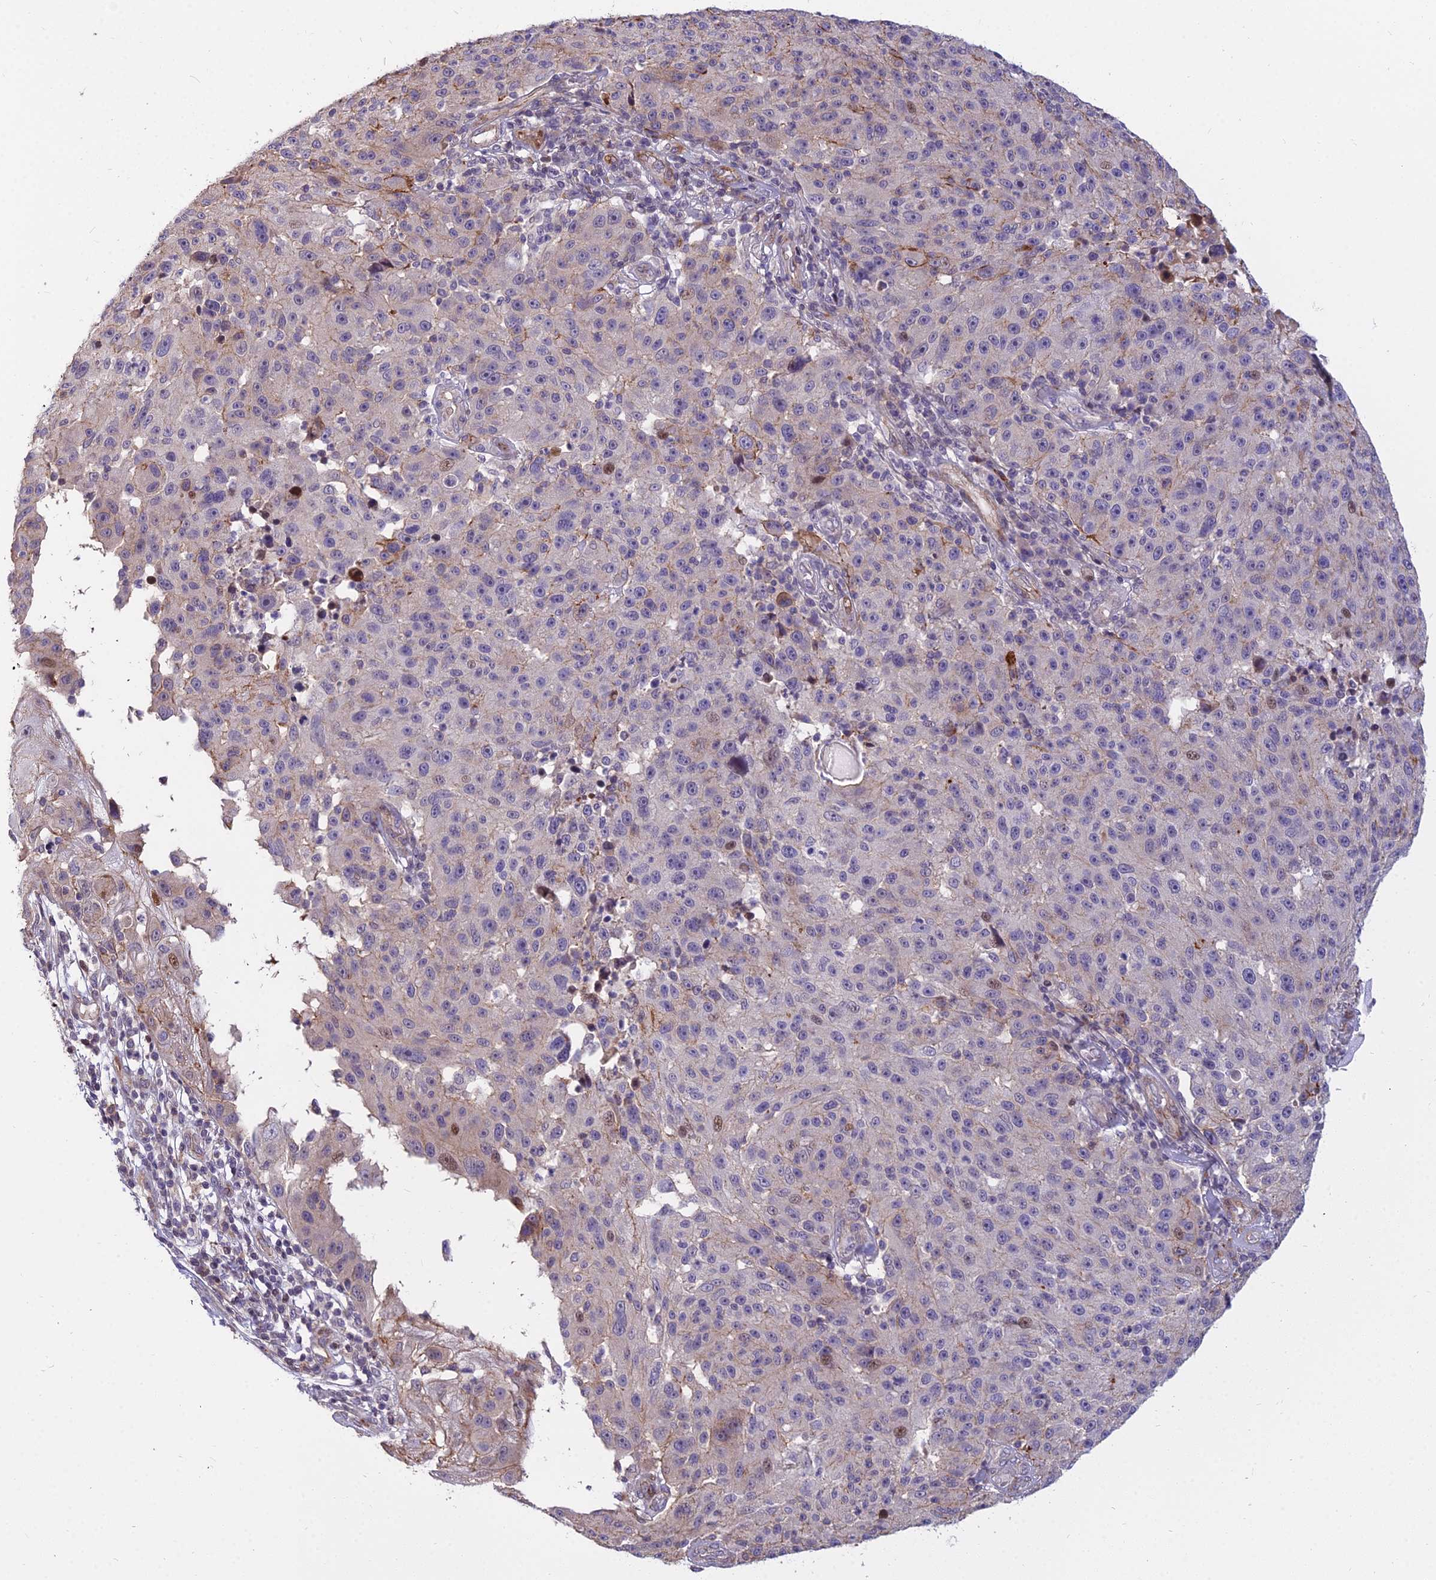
{"staining": {"intensity": "negative", "quantity": "none", "location": "none"}, "tissue": "melanoma", "cell_type": "Tumor cells", "image_type": "cancer", "snomed": [{"axis": "morphology", "description": "Malignant melanoma, NOS"}, {"axis": "topography", "description": "Skin"}], "caption": "This image is of malignant melanoma stained with immunohistochemistry to label a protein in brown with the nuclei are counter-stained blue. There is no positivity in tumor cells. (IHC, brightfield microscopy, high magnification).", "gene": "GLYATL3", "patient": {"sex": "male", "age": 53}}